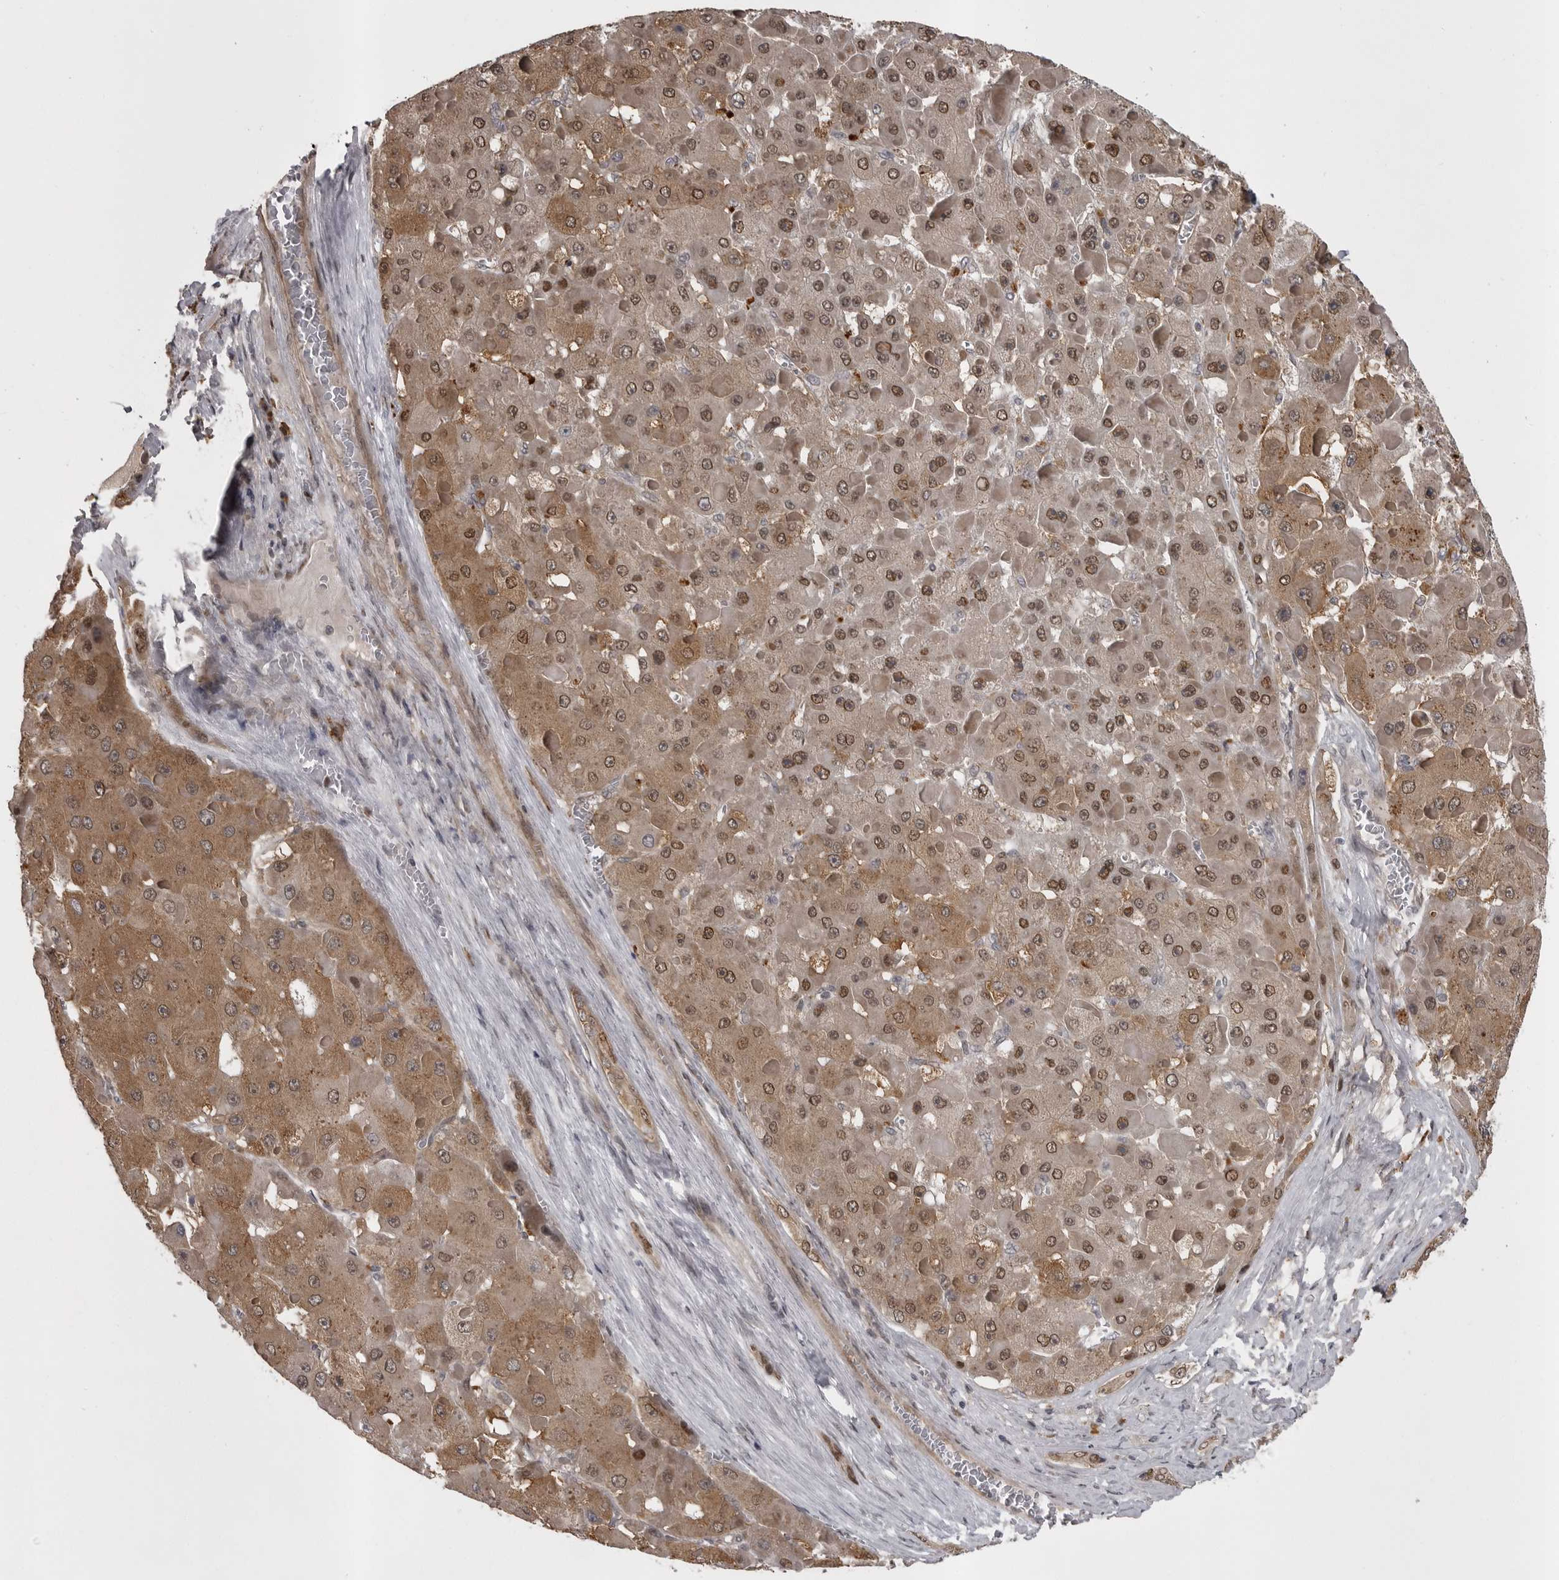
{"staining": {"intensity": "moderate", "quantity": ">75%", "location": "cytoplasmic/membranous,nuclear"}, "tissue": "liver cancer", "cell_type": "Tumor cells", "image_type": "cancer", "snomed": [{"axis": "morphology", "description": "Carcinoma, Hepatocellular, NOS"}, {"axis": "topography", "description": "Liver"}], "caption": "DAB (3,3'-diaminobenzidine) immunohistochemical staining of liver cancer (hepatocellular carcinoma) exhibits moderate cytoplasmic/membranous and nuclear protein positivity in approximately >75% of tumor cells.", "gene": "SNX16", "patient": {"sex": "female", "age": 73}}